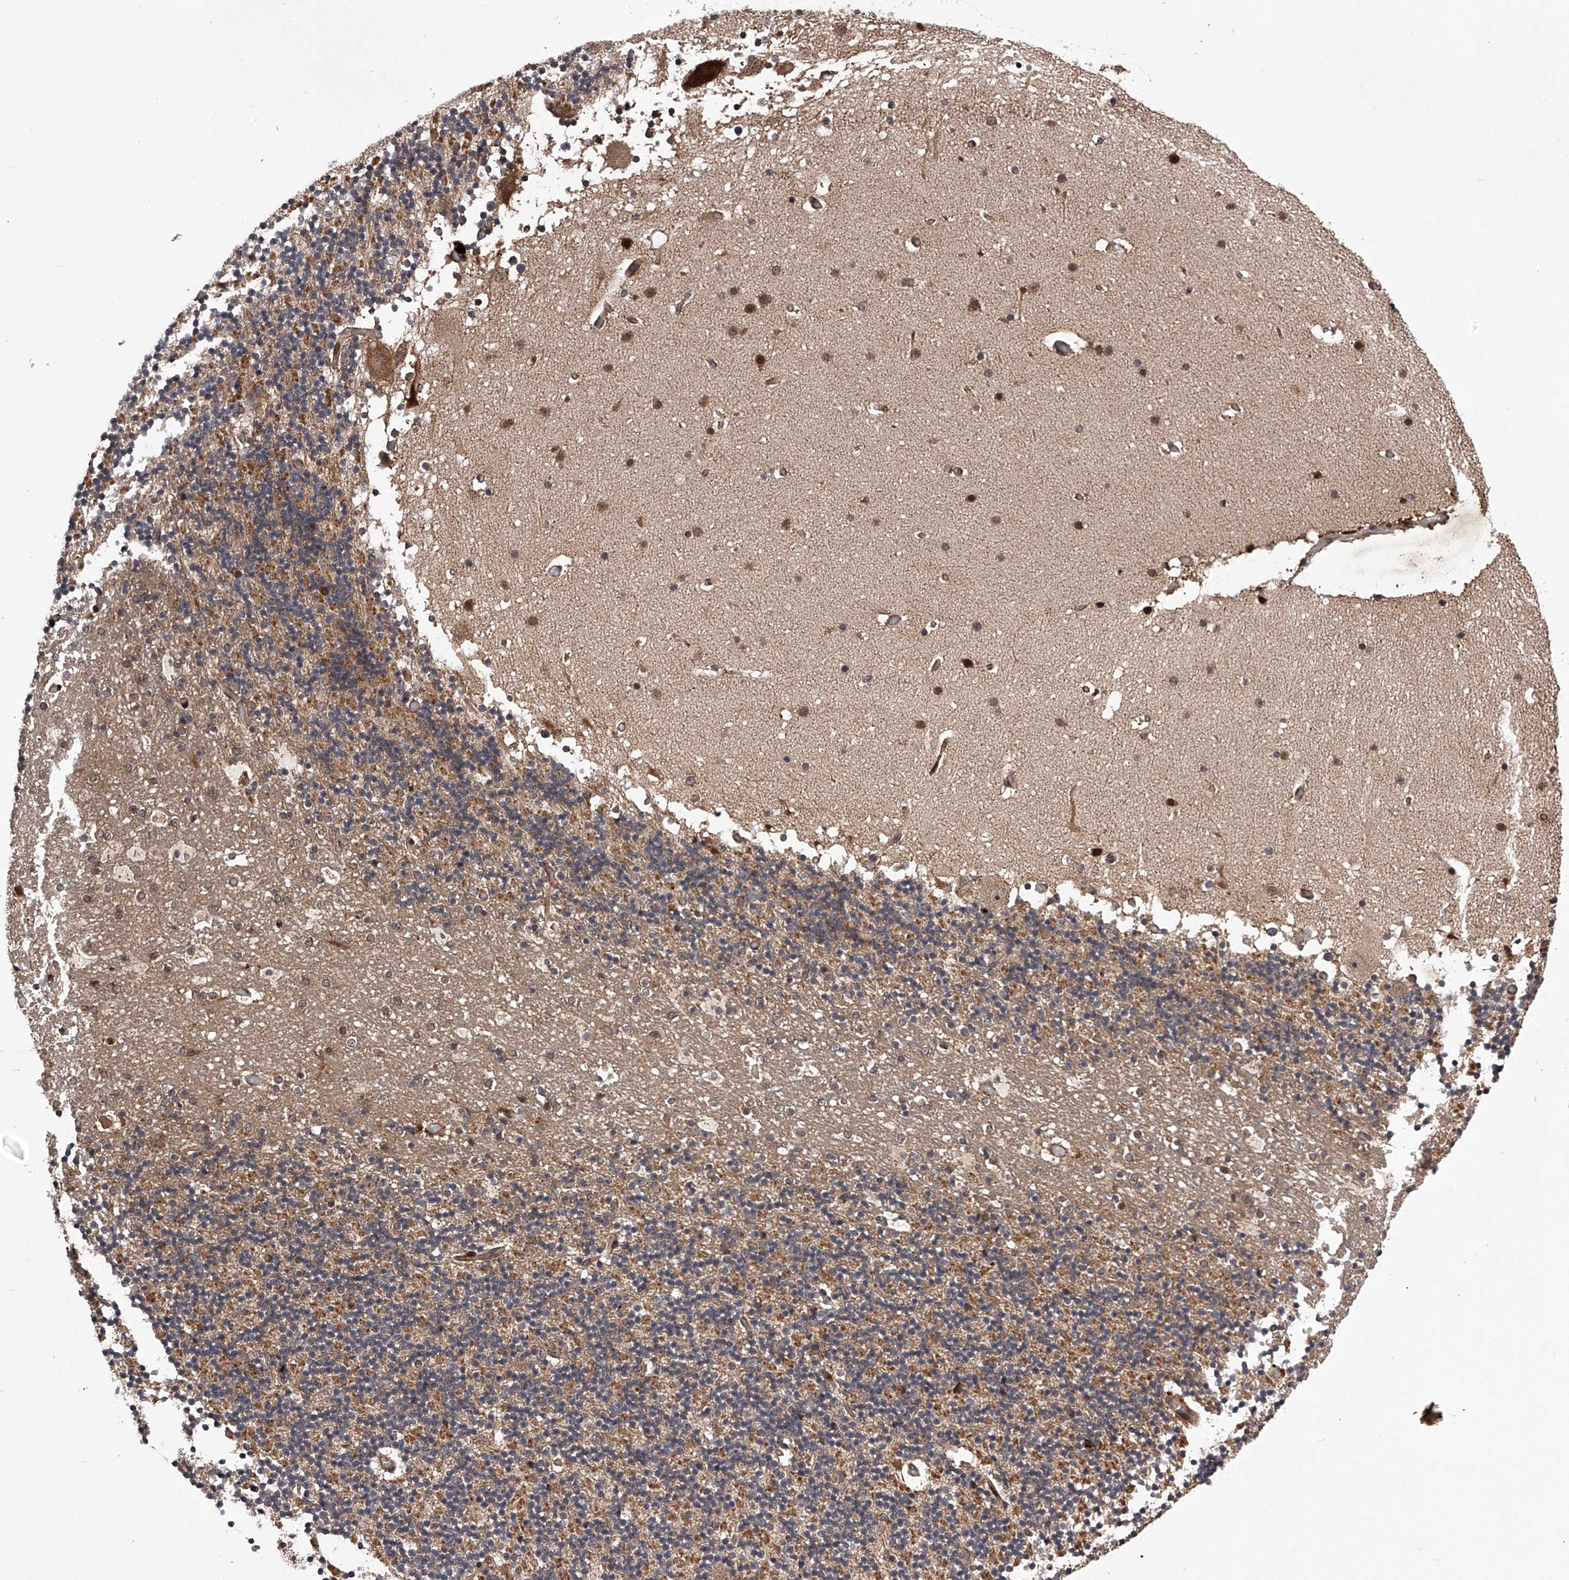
{"staining": {"intensity": "weak", "quantity": ">75%", "location": "cytoplasmic/membranous"}, "tissue": "cerebellum", "cell_type": "Cells in granular layer", "image_type": "normal", "snomed": [{"axis": "morphology", "description": "Normal tissue, NOS"}, {"axis": "topography", "description": "Cerebellum"}], "caption": "Immunohistochemistry (IHC) histopathology image of benign cerebellum stained for a protein (brown), which exhibits low levels of weak cytoplasmic/membranous positivity in approximately >75% of cells in granular layer.", "gene": "MAP3K11", "patient": {"sex": "male", "age": 57}}